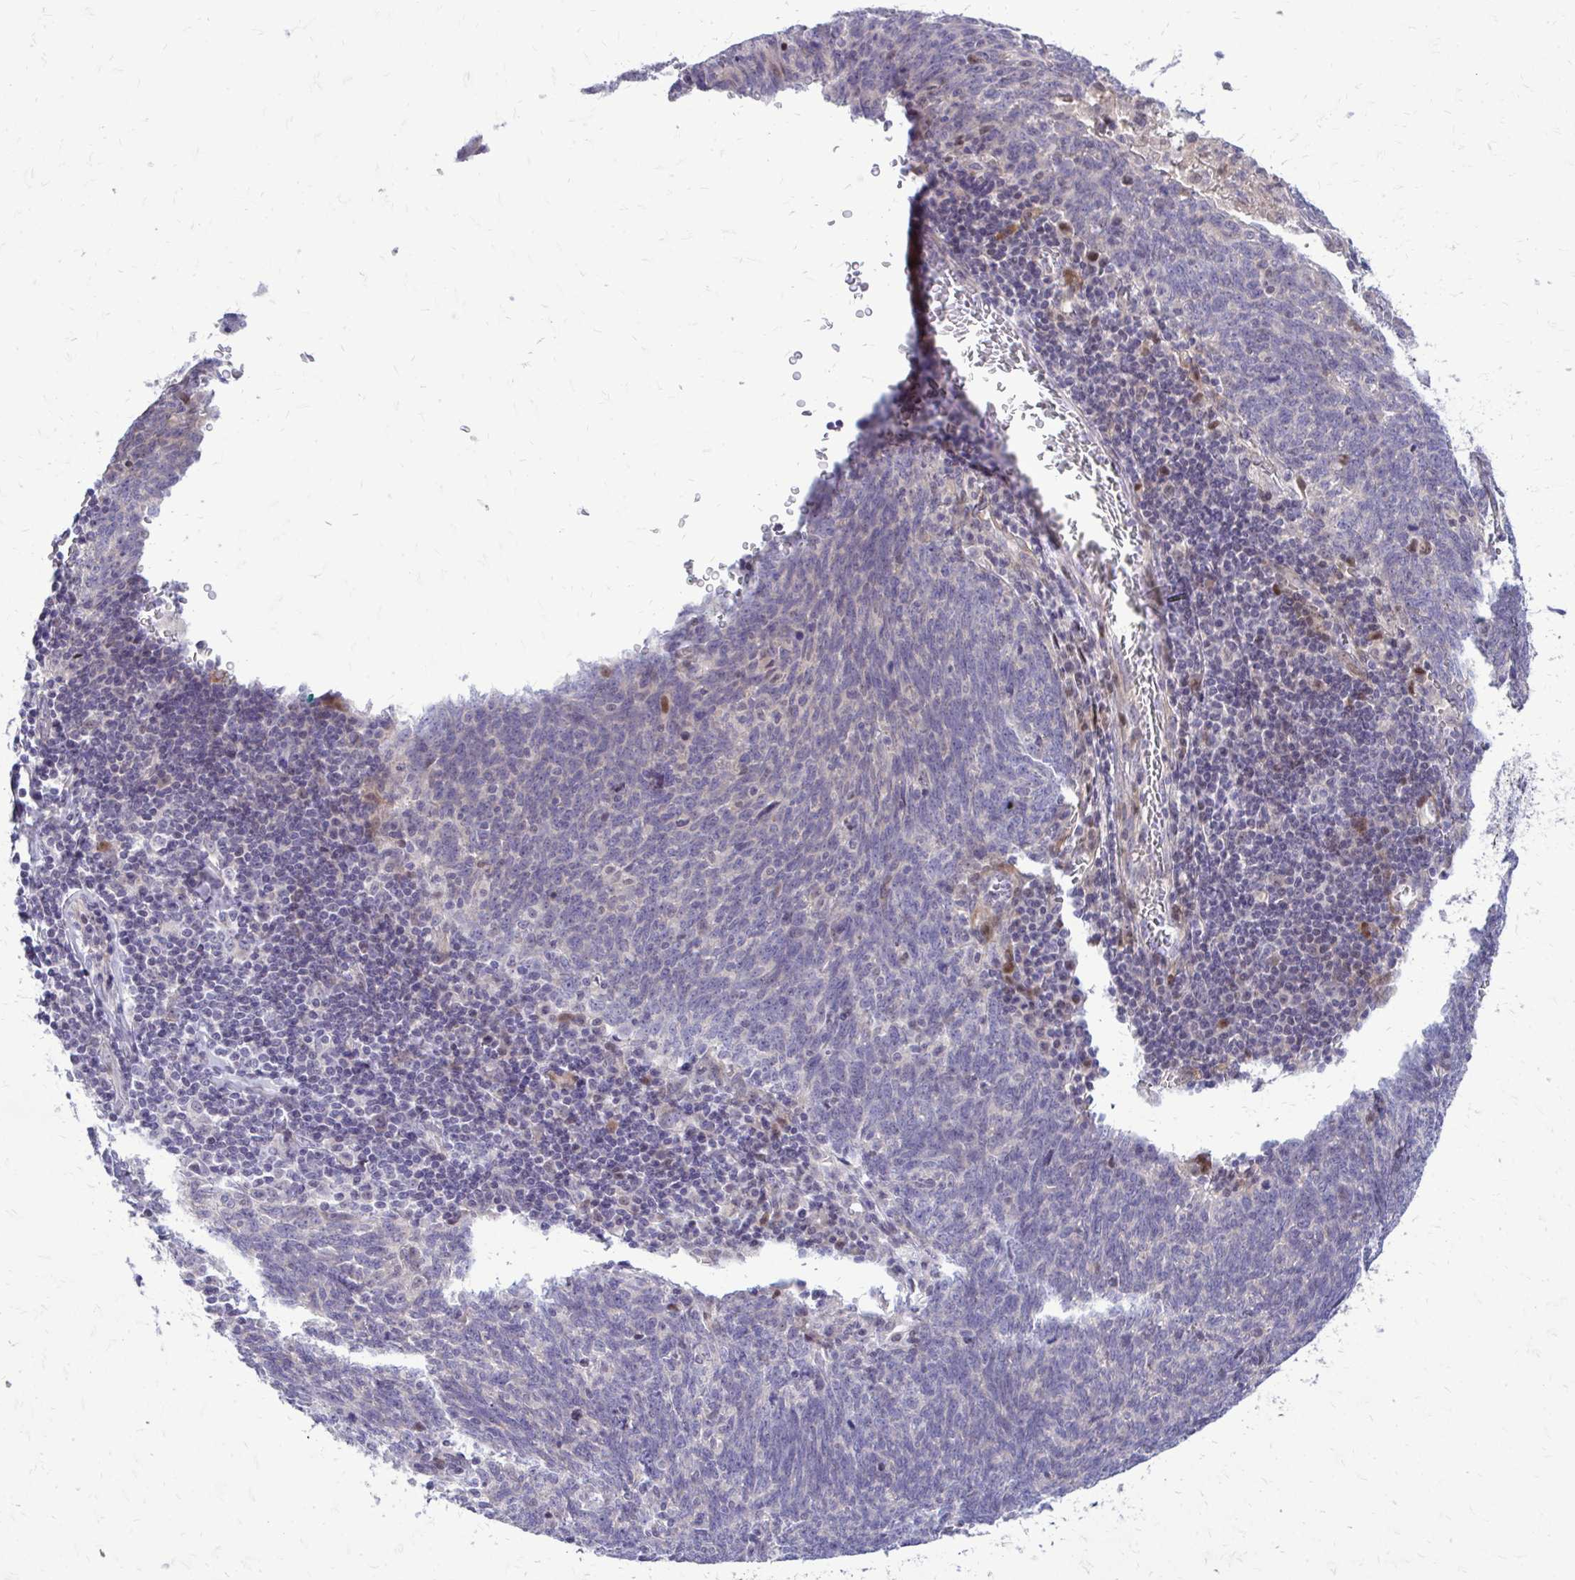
{"staining": {"intensity": "negative", "quantity": "none", "location": "none"}, "tissue": "lung cancer", "cell_type": "Tumor cells", "image_type": "cancer", "snomed": [{"axis": "morphology", "description": "Squamous cell carcinoma, NOS"}, {"axis": "topography", "description": "Lung"}], "caption": "There is no significant expression in tumor cells of squamous cell carcinoma (lung). (DAB (3,3'-diaminobenzidine) immunohistochemistry, high magnification).", "gene": "PPDPFL", "patient": {"sex": "female", "age": 72}}